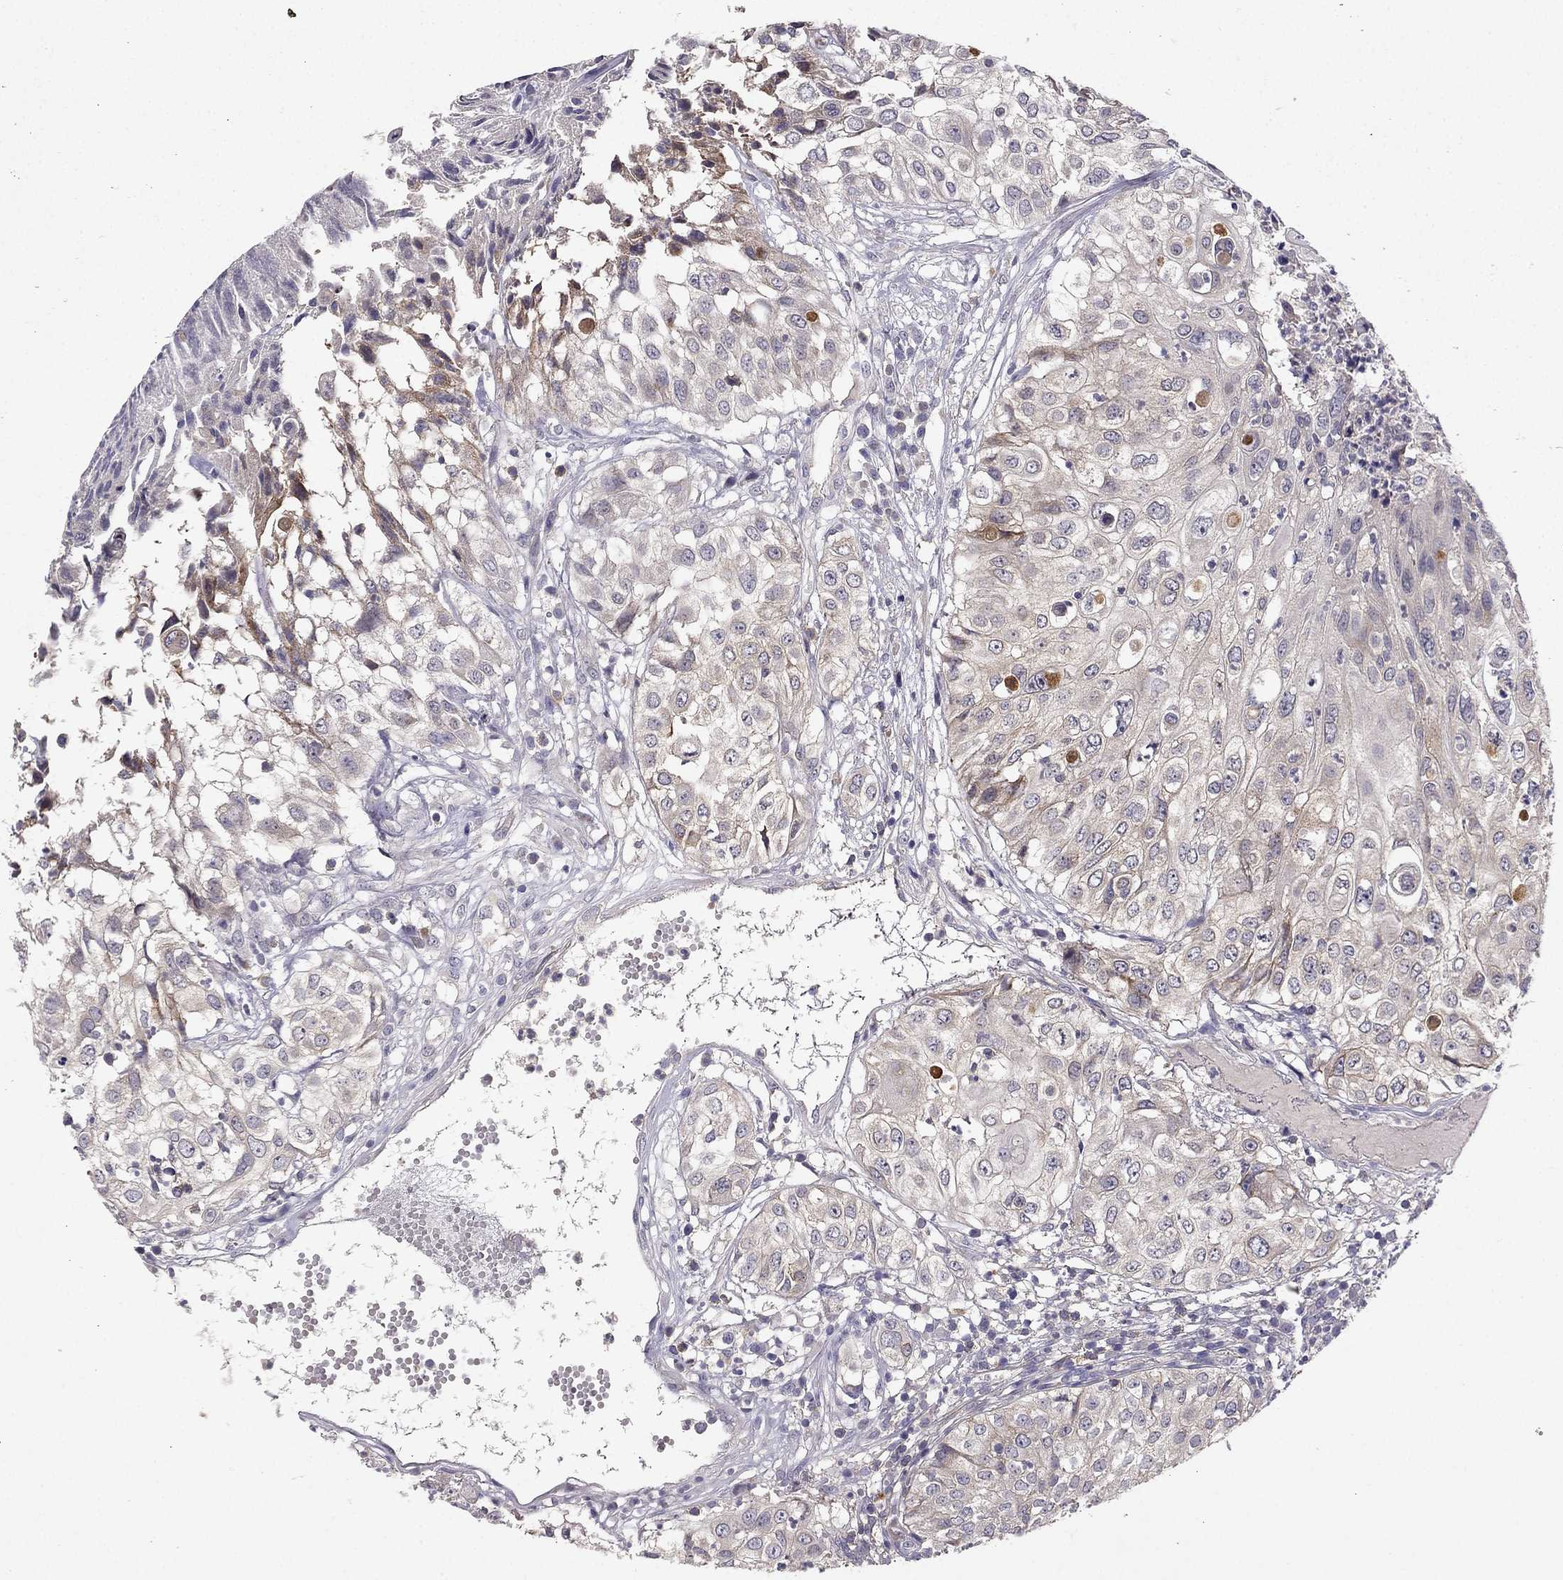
{"staining": {"intensity": "negative", "quantity": "none", "location": "none"}, "tissue": "urothelial cancer", "cell_type": "Tumor cells", "image_type": "cancer", "snomed": [{"axis": "morphology", "description": "Urothelial carcinoma, High grade"}, {"axis": "topography", "description": "Urinary bladder"}], "caption": "Immunohistochemical staining of urothelial cancer reveals no significant expression in tumor cells.", "gene": "STXBP5", "patient": {"sex": "female", "age": 79}}